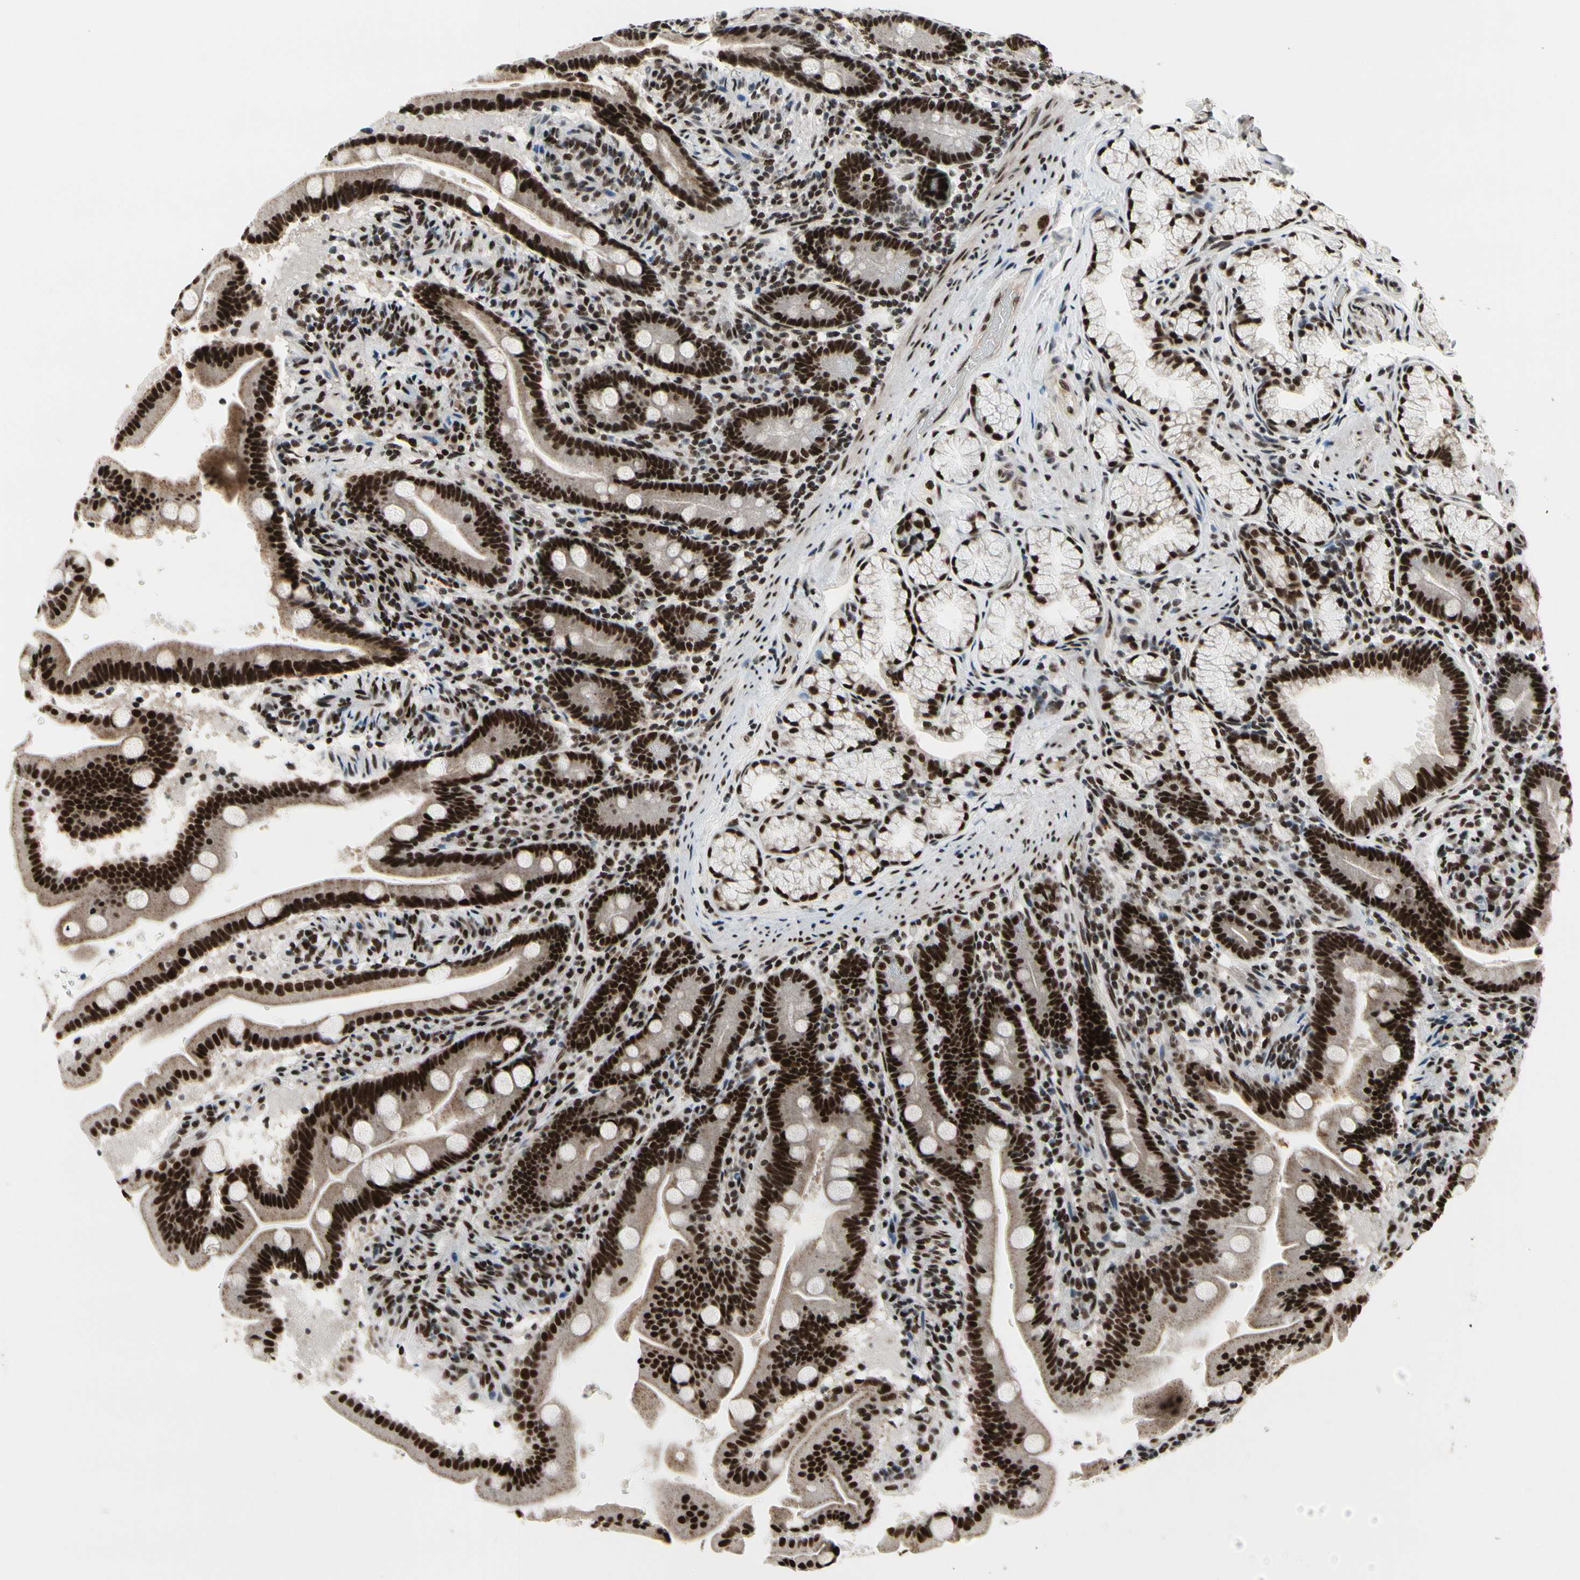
{"staining": {"intensity": "strong", "quantity": ">75%", "location": "cytoplasmic/membranous,nuclear"}, "tissue": "duodenum", "cell_type": "Glandular cells", "image_type": "normal", "snomed": [{"axis": "morphology", "description": "Normal tissue, NOS"}, {"axis": "topography", "description": "Duodenum"}], "caption": "A micrograph of duodenum stained for a protein exhibits strong cytoplasmic/membranous,nuclear brown staining in glandular cells. Using DAB (brown) and hematoxylin (blue) stains, captured at high magnification using brightfield microscopy.", "gene": "SRSF11", "patient": {"sex": "male", "age": 54}}